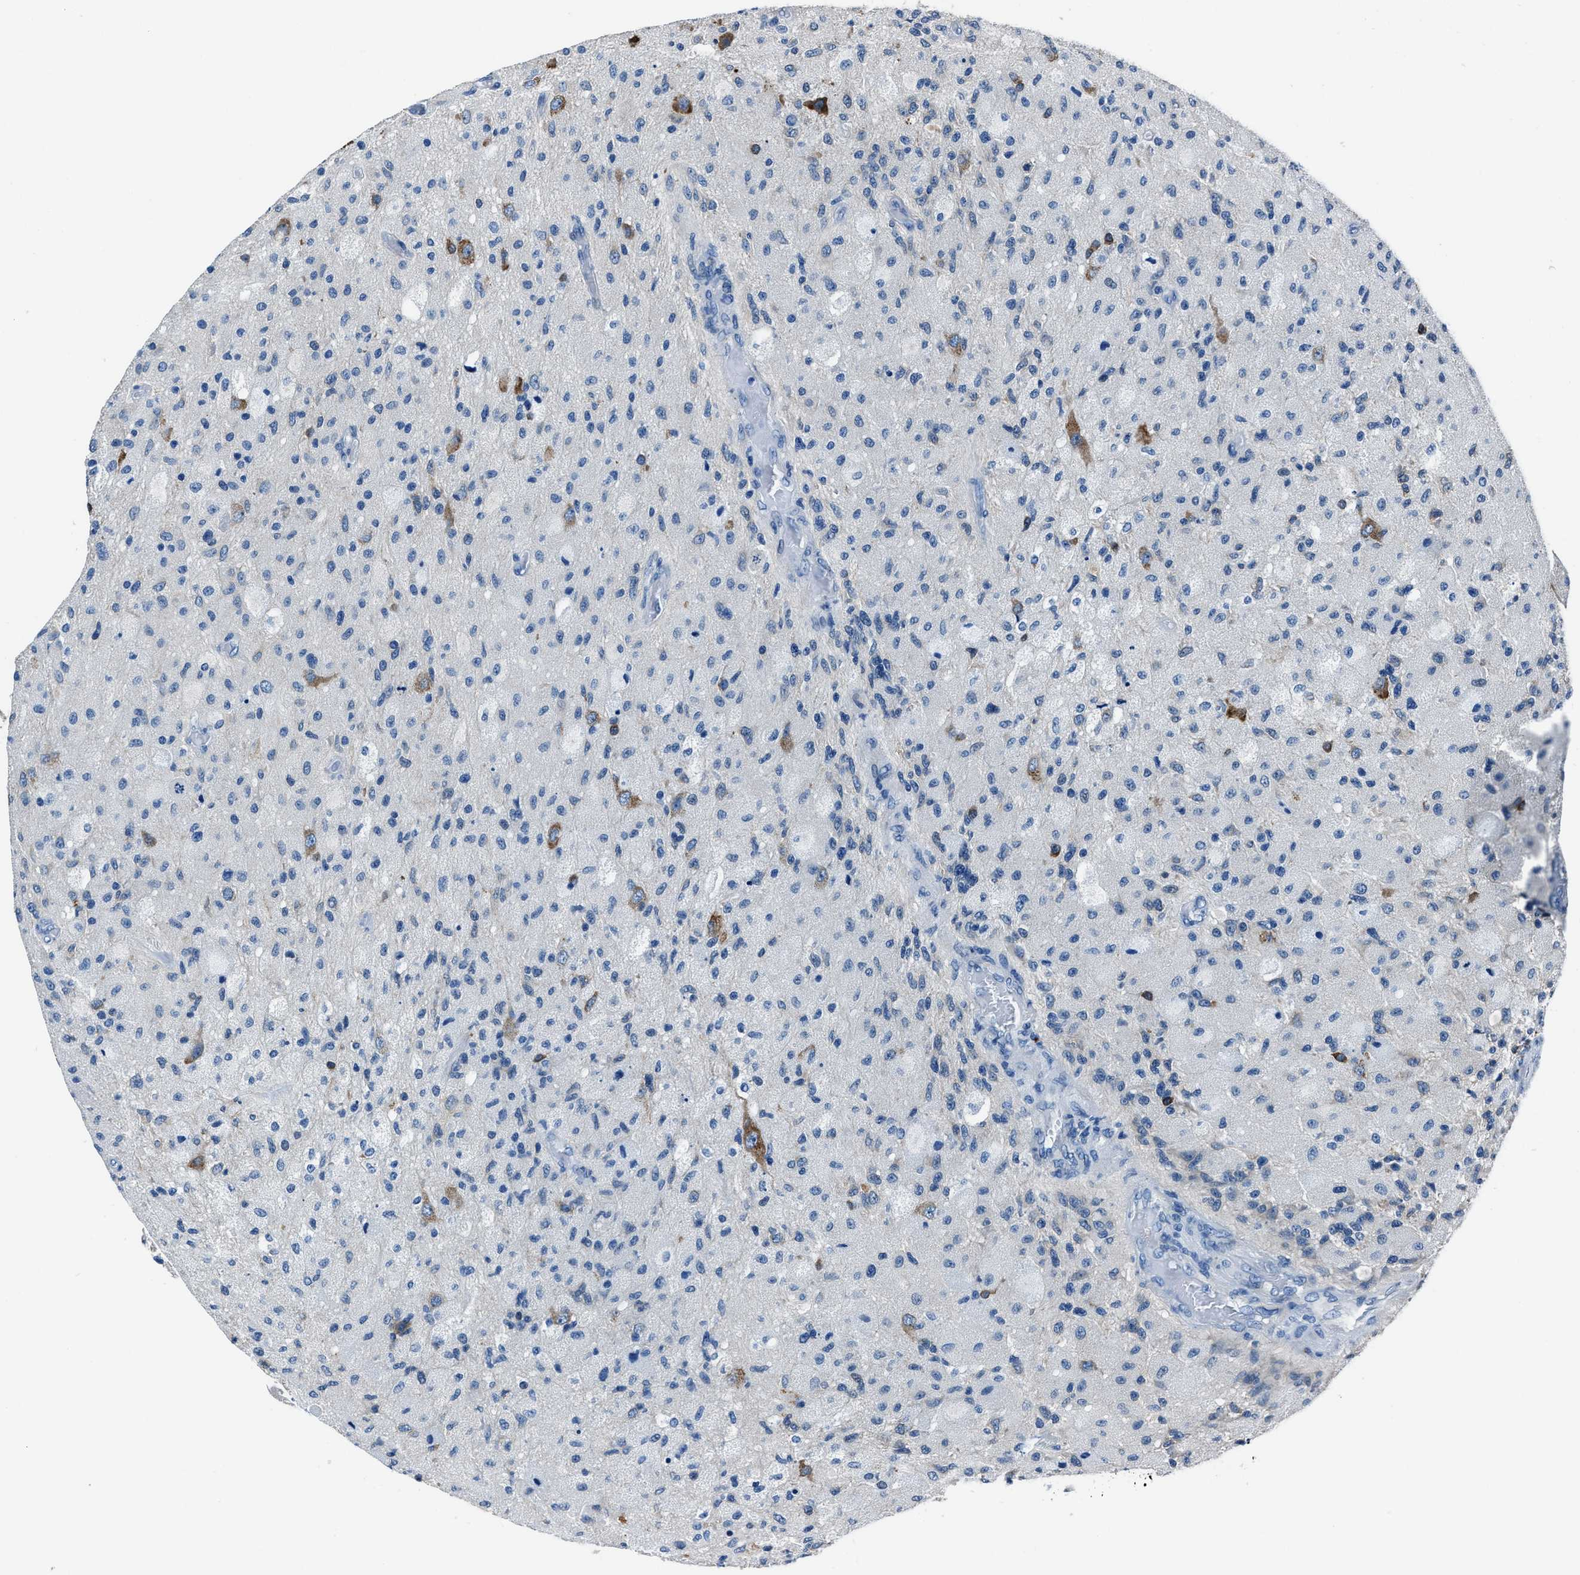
{"staining": {"intensity": "negative", "quantity": "none", "location": "none"}, "tissue": "glioma", "cell_type": "Tumor cells", "image_type": "cancer", "snomed": [{"axis": "morphology", "description": "Normal tissue, NOS"}, {"axis": "morphology", "description": "Glioma, malignant, High grade"}, {"axis": "topography", "description": "Cerebral cortex"}], "caption": "Immunohistochemical staining of malignant glioma (high-grade) displays no significant expression in tumor cells.", "gene": "NACAD", "patient": {"sex": "male", "age": 77}}